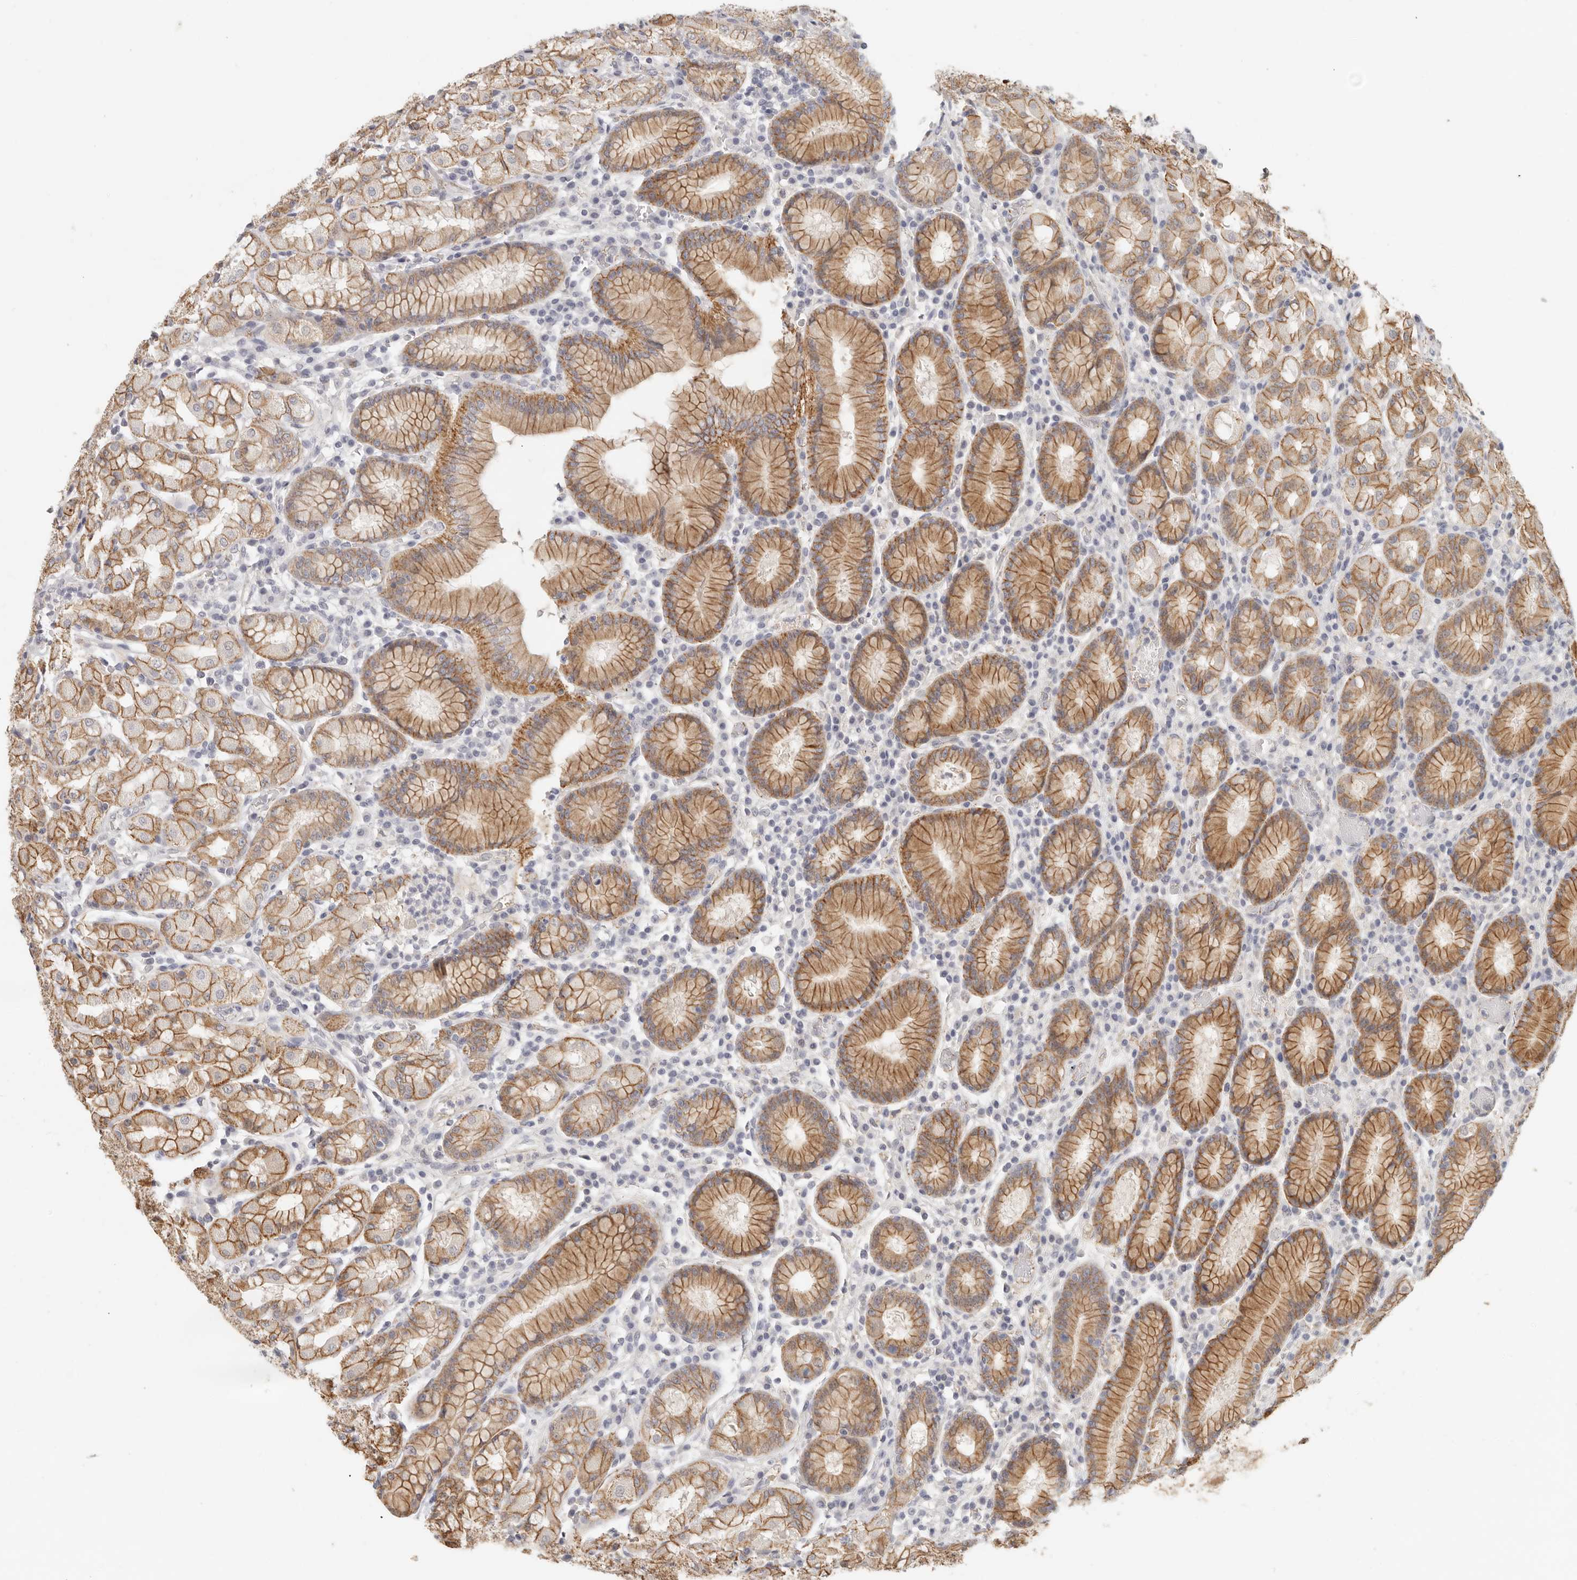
{"staining": {"intensity": "moderate", "quantity": ">75%", "location": "cytoplasmic/membranous"}, "tissue": "stomach", "cell_type": "Glandular cells", "image_type": "normal", "snomed": [{"axis": "morphology", "description": "Normal tissue, NOS"}, {"axis": "topography", "description": "Stomach"}, {"axis": "topography", "description": "Stomach, lower"}], "caption": "IHC micrograph of unremarkable stomach stained for a protein (brown), which shows medium levels of moderate cytoplasmic/membranous staining in about >75% of glandular cells.", "gene": "ANXA9", "patient": {"sex": "female", "age": 56}}